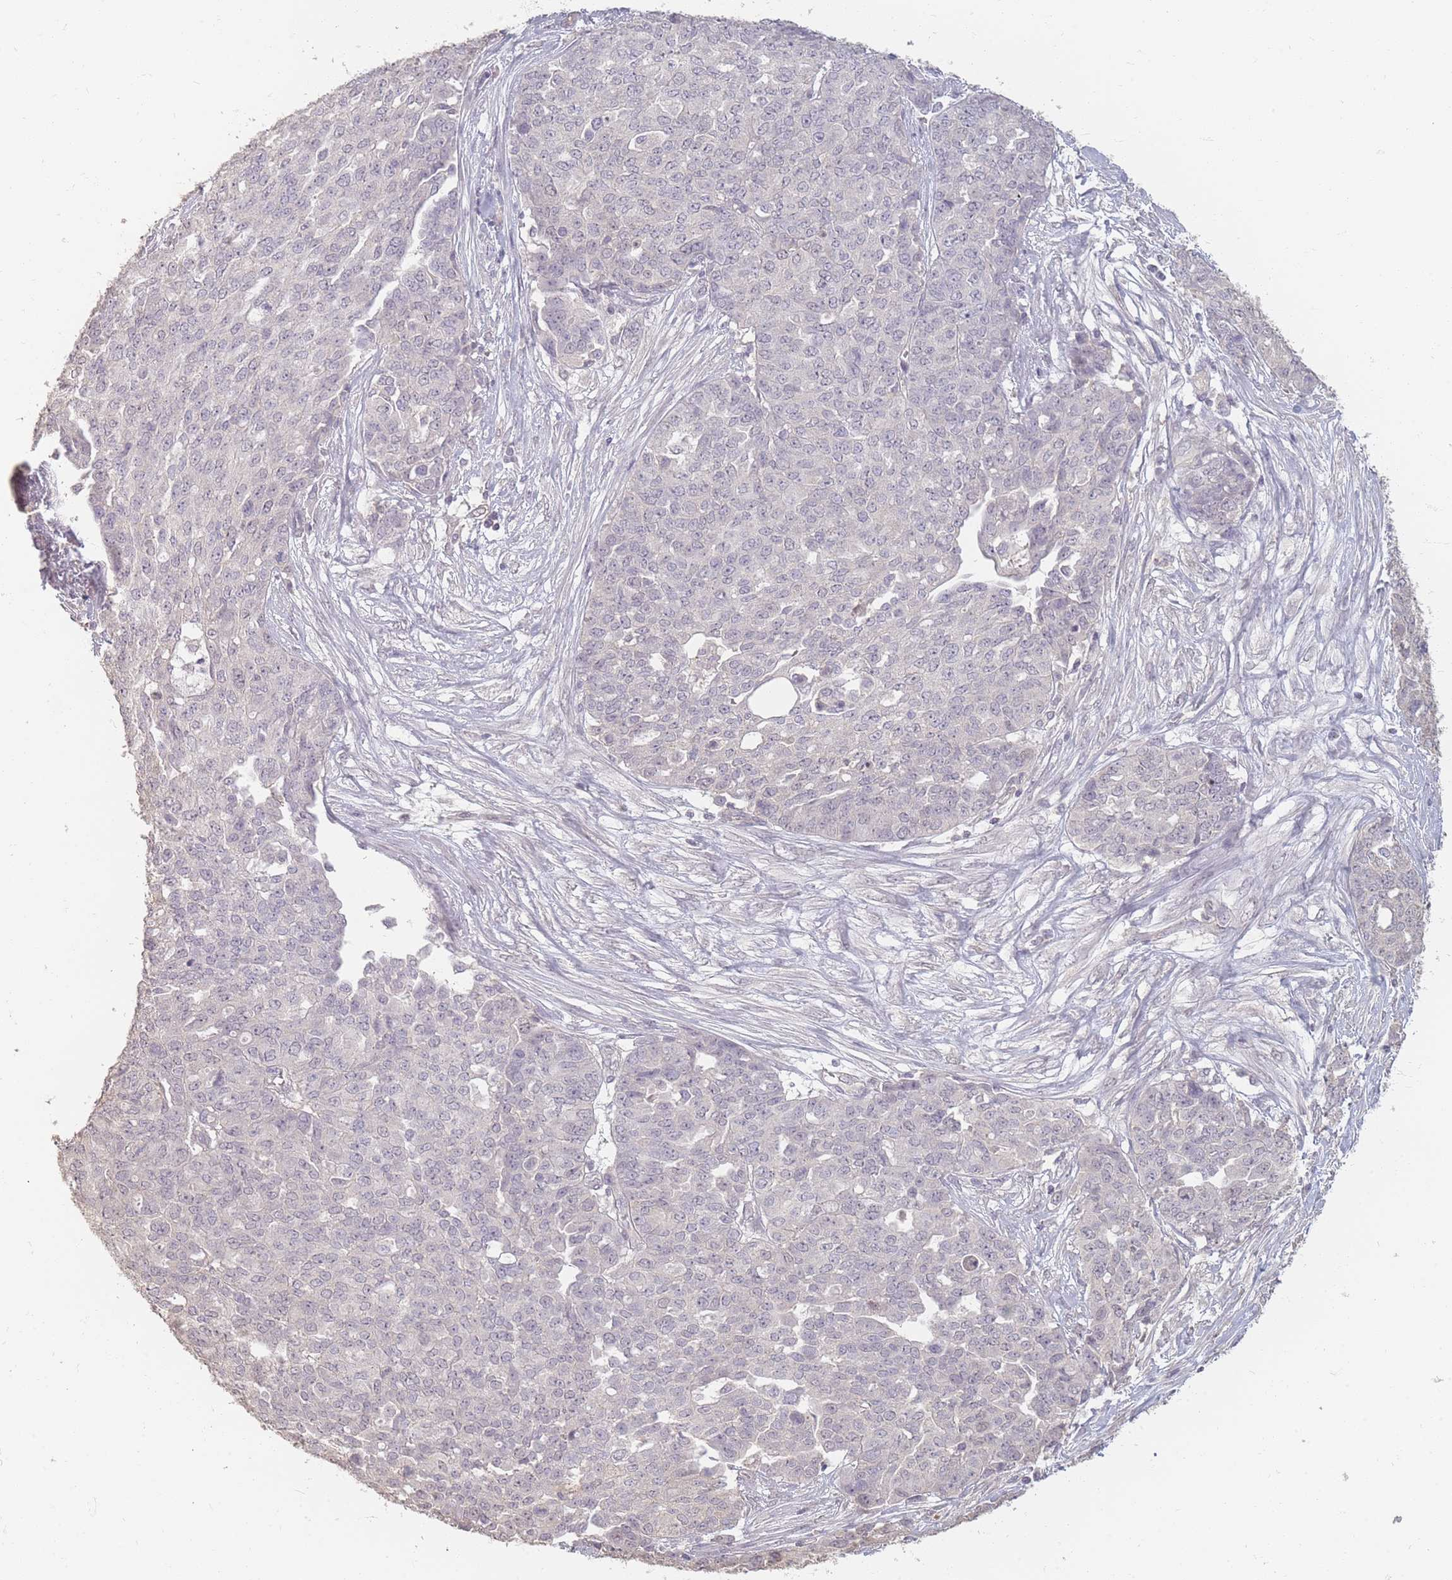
{"staining": {"intensity": "negative", "quantity": "none", "location": "none"}, "tissue": "ovarian cancer", "cell_type": "Tumor cells", "image_type": "cancer", "snomed": [{"axis": "morphology", "description": "Cystadenocarcinoma, serous, NOS"}, {"axis": "topography", "description": "Soft tissue"}, {"axis": "topography", "description": "Ovary"}], "caption": "High power microscopy photomicrograph of an IHC photomicrograph of serous cystadenocarcinoma (ovarian), revealing no significant positivity in tumor cells.", "gene": "RFTN1", "patient": {"sex": "female", "age": 57}}